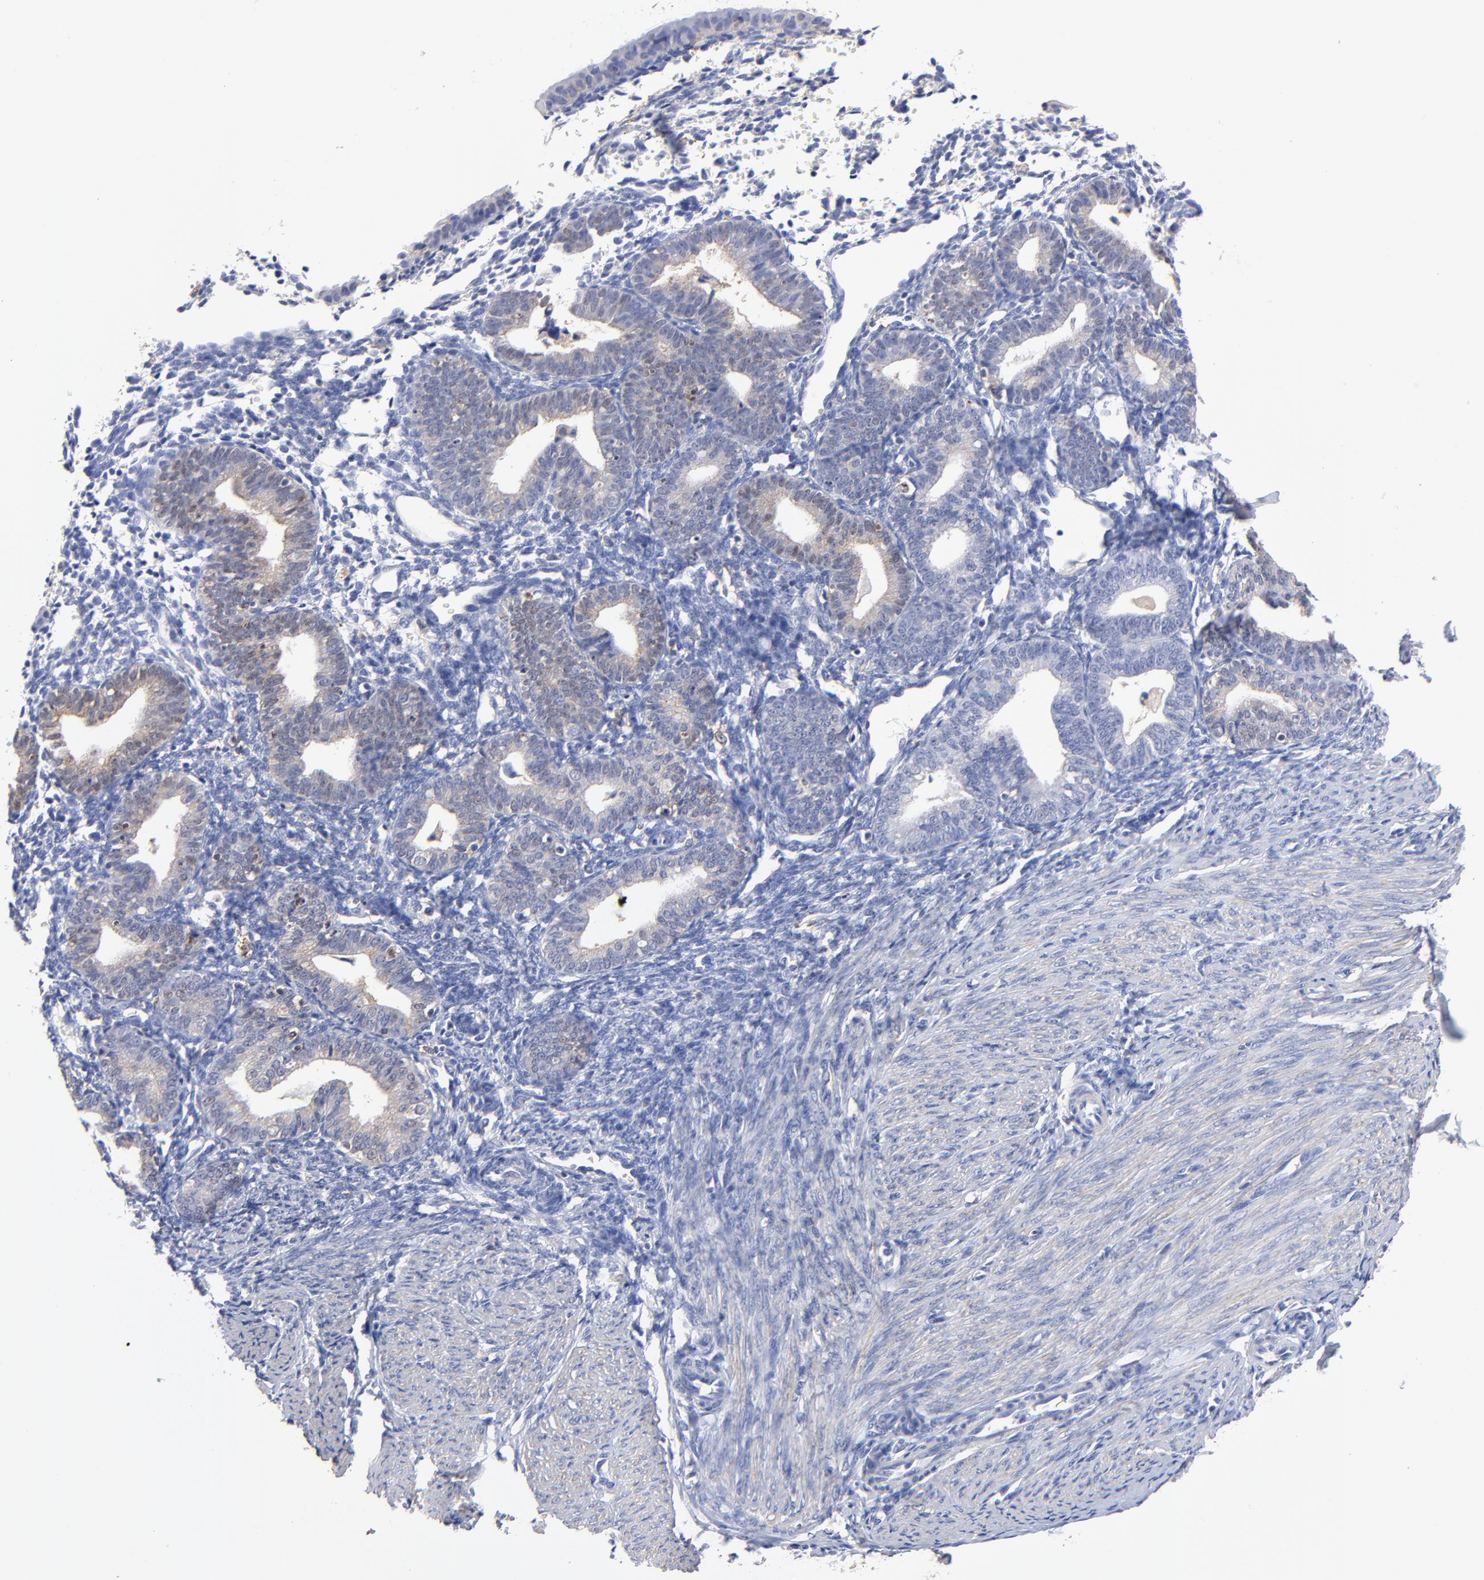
{"staining": {"intensity": "negative", "quantity": "none", "location": "none"}, "tissue": "endometrium", "cell_type": "Cells in endometrial stroma", "image_type": "normal", "snomed": [{"axis": "morphology", "description": "Normal tissue, NOS"}, {"axis": "topography", "description": "Endometrium"}], "caption": "High power microscopy photomicrograph of an IHC photomicrograph of unremarkable endometrium, revealing no significant staining in cells in endometrial stroma. The staining was performed using DAB to visualize the protein expression in brown, while the nuclei were stained in blue with hematoxylin (Magnification: 20x).", "gene": "ASL", "patient": {"sex": "female", "age": 61}}